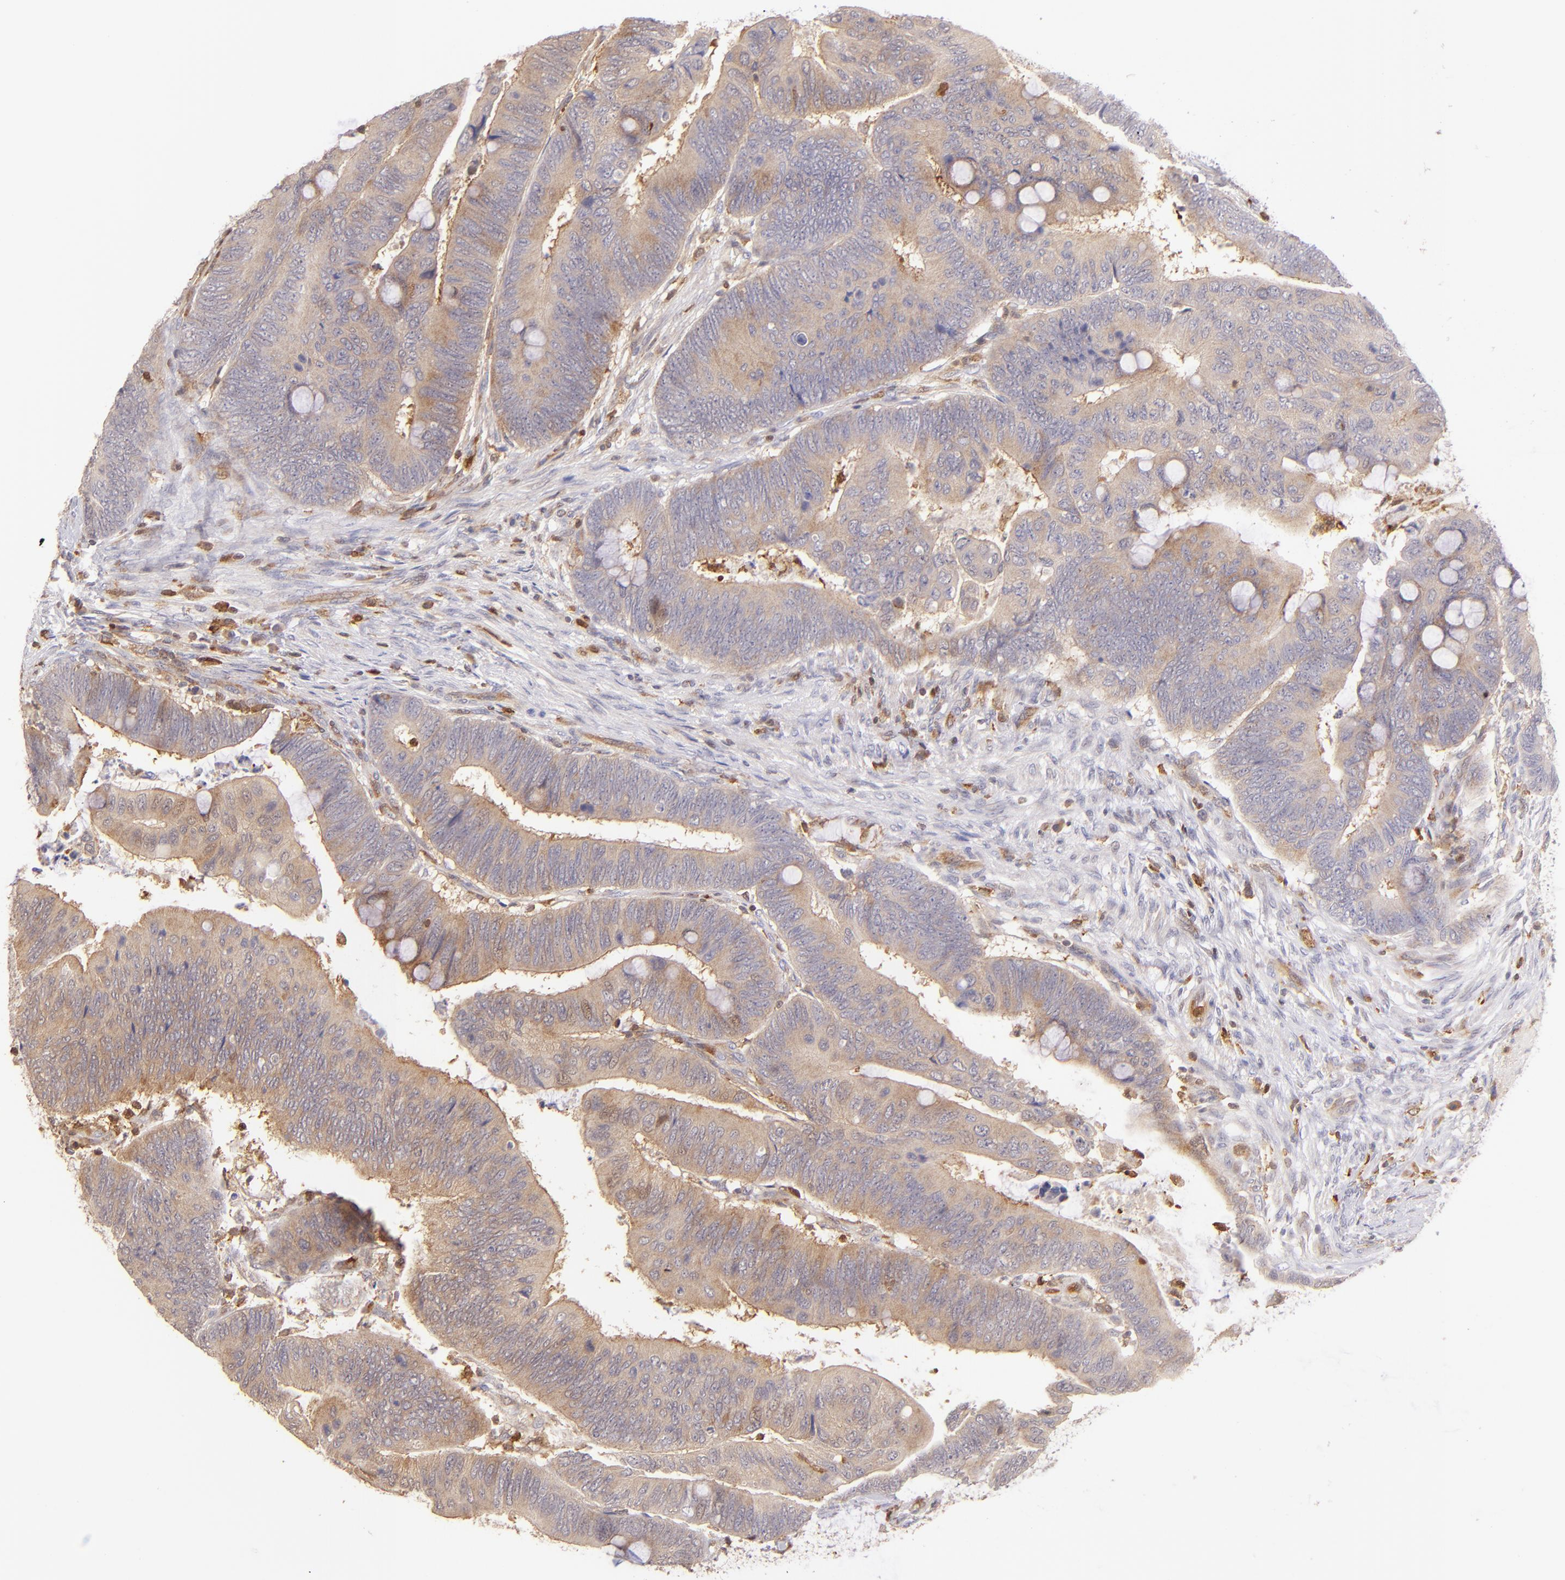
{"staining": {"intensity": "moderate", "quantity": ">75%", "location": "cytoplasmic/membranous"}, "tissue": "colorectal cancer", "cell_type": "Tumor cells", "image_type": "cancer", "snomed": [{"axis": "morphology", "description": "Normal tissue, NOS"}, {"axis": "morphology", "description": "Adenocarcinoma, NOS"}, {"axis": "topography", "description": "Rectum"}], "caption": "IHC staining of colorectal cancer (adenocarcinoma), which displays medium levels of moderate cytoplasmic/membranous positivity in about >75% of tumor cells indicating moderate cytoplasmic/membranous protein positivity. The staining was performed using DAB (brown) for protein detection and nuclei were counterstained in hematoxylin (blue).", "gene": "BTK", "patient": {"sex": "male", "age": 92}}